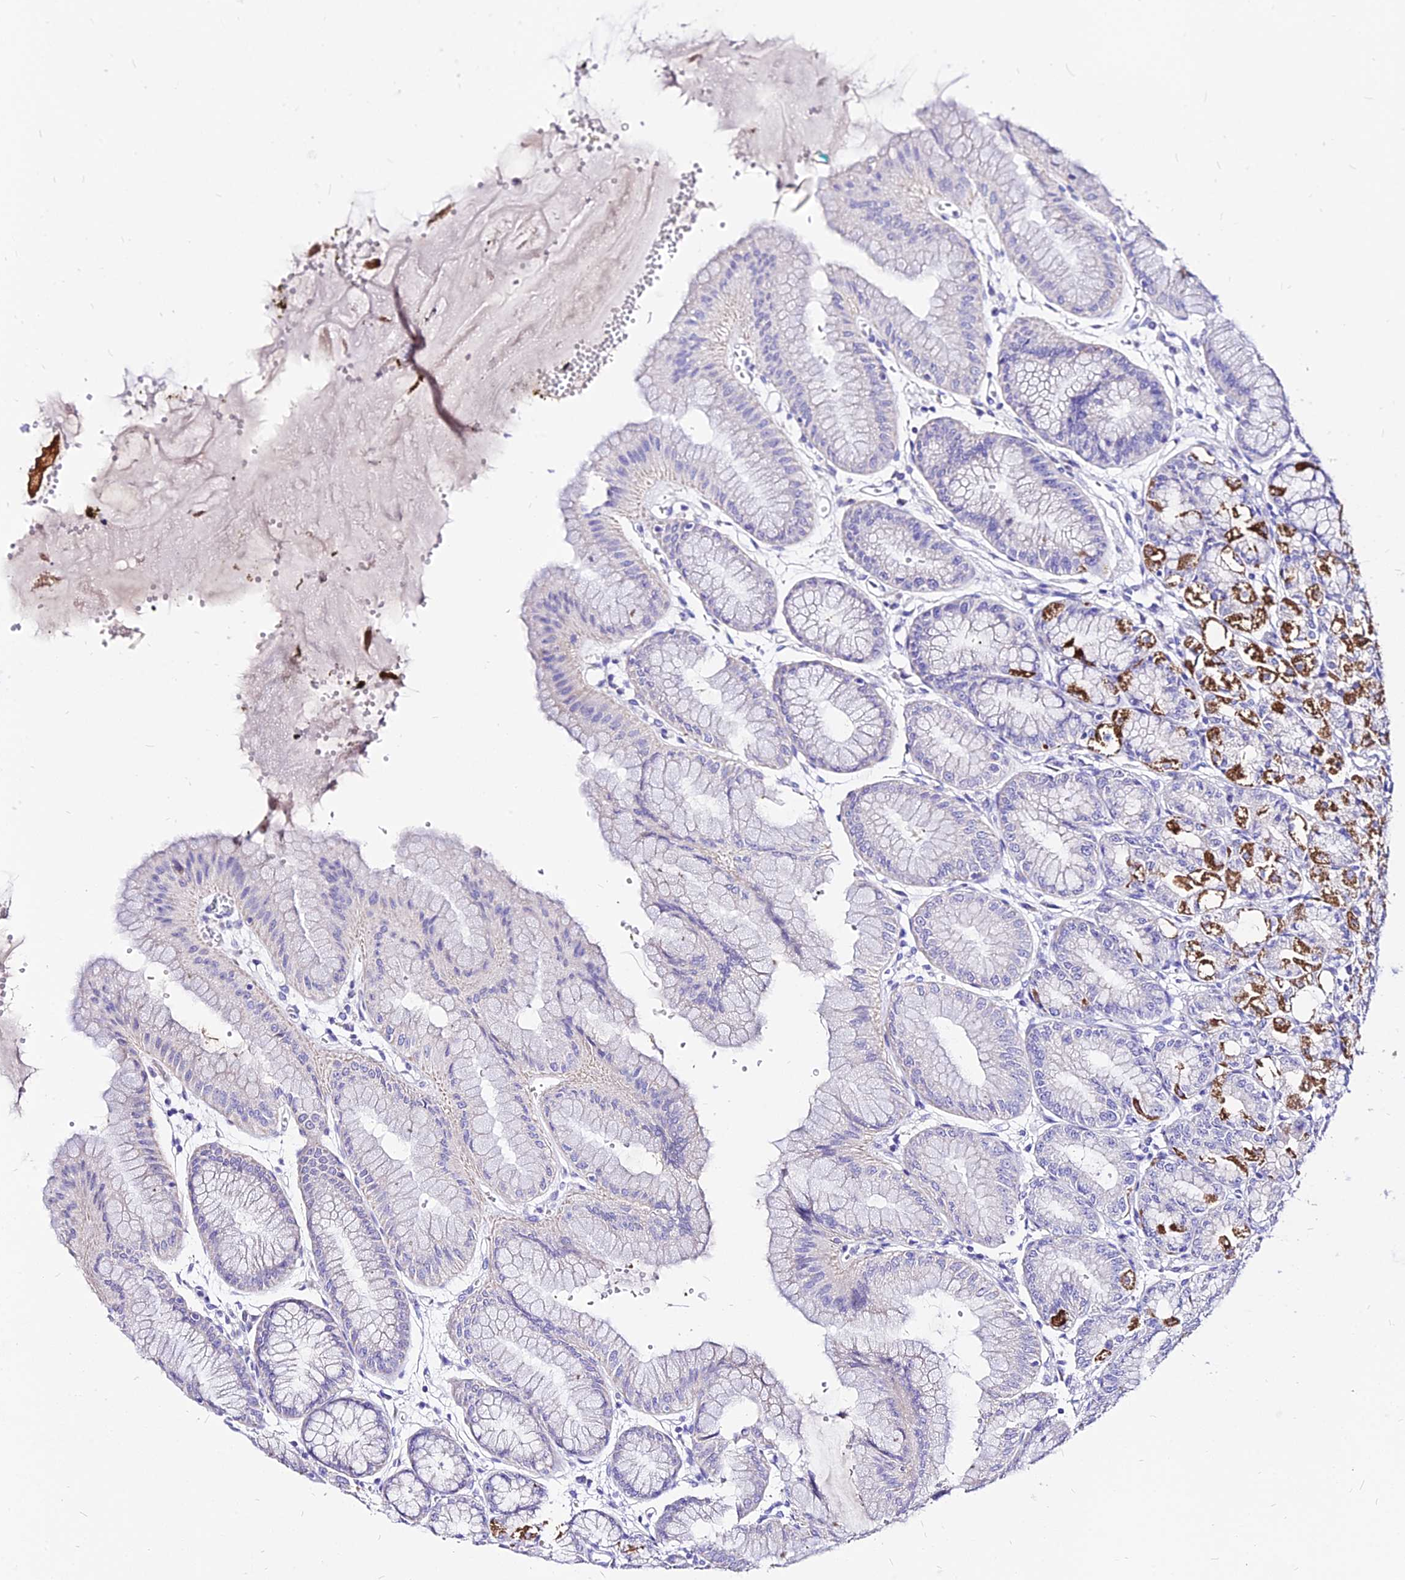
{"staining": {"intensity": "strong", "quantity": "<25%", "location": "cytoplasmic/membranous"}, "tissue": "stomach", "cell_type": "Glandular cells", "image_type": "normal", "snomed": [{"axis": "morphology", "description": "Normal tissue, NOS"}, {"axis": "topography", "description": "Stomach, lower"}], "caption": "Stomach stained with a protein marker demonstrates strong staining in glandular cells.", "gene": "CARD18", "patient": {"sex": "male", "age": 71}}